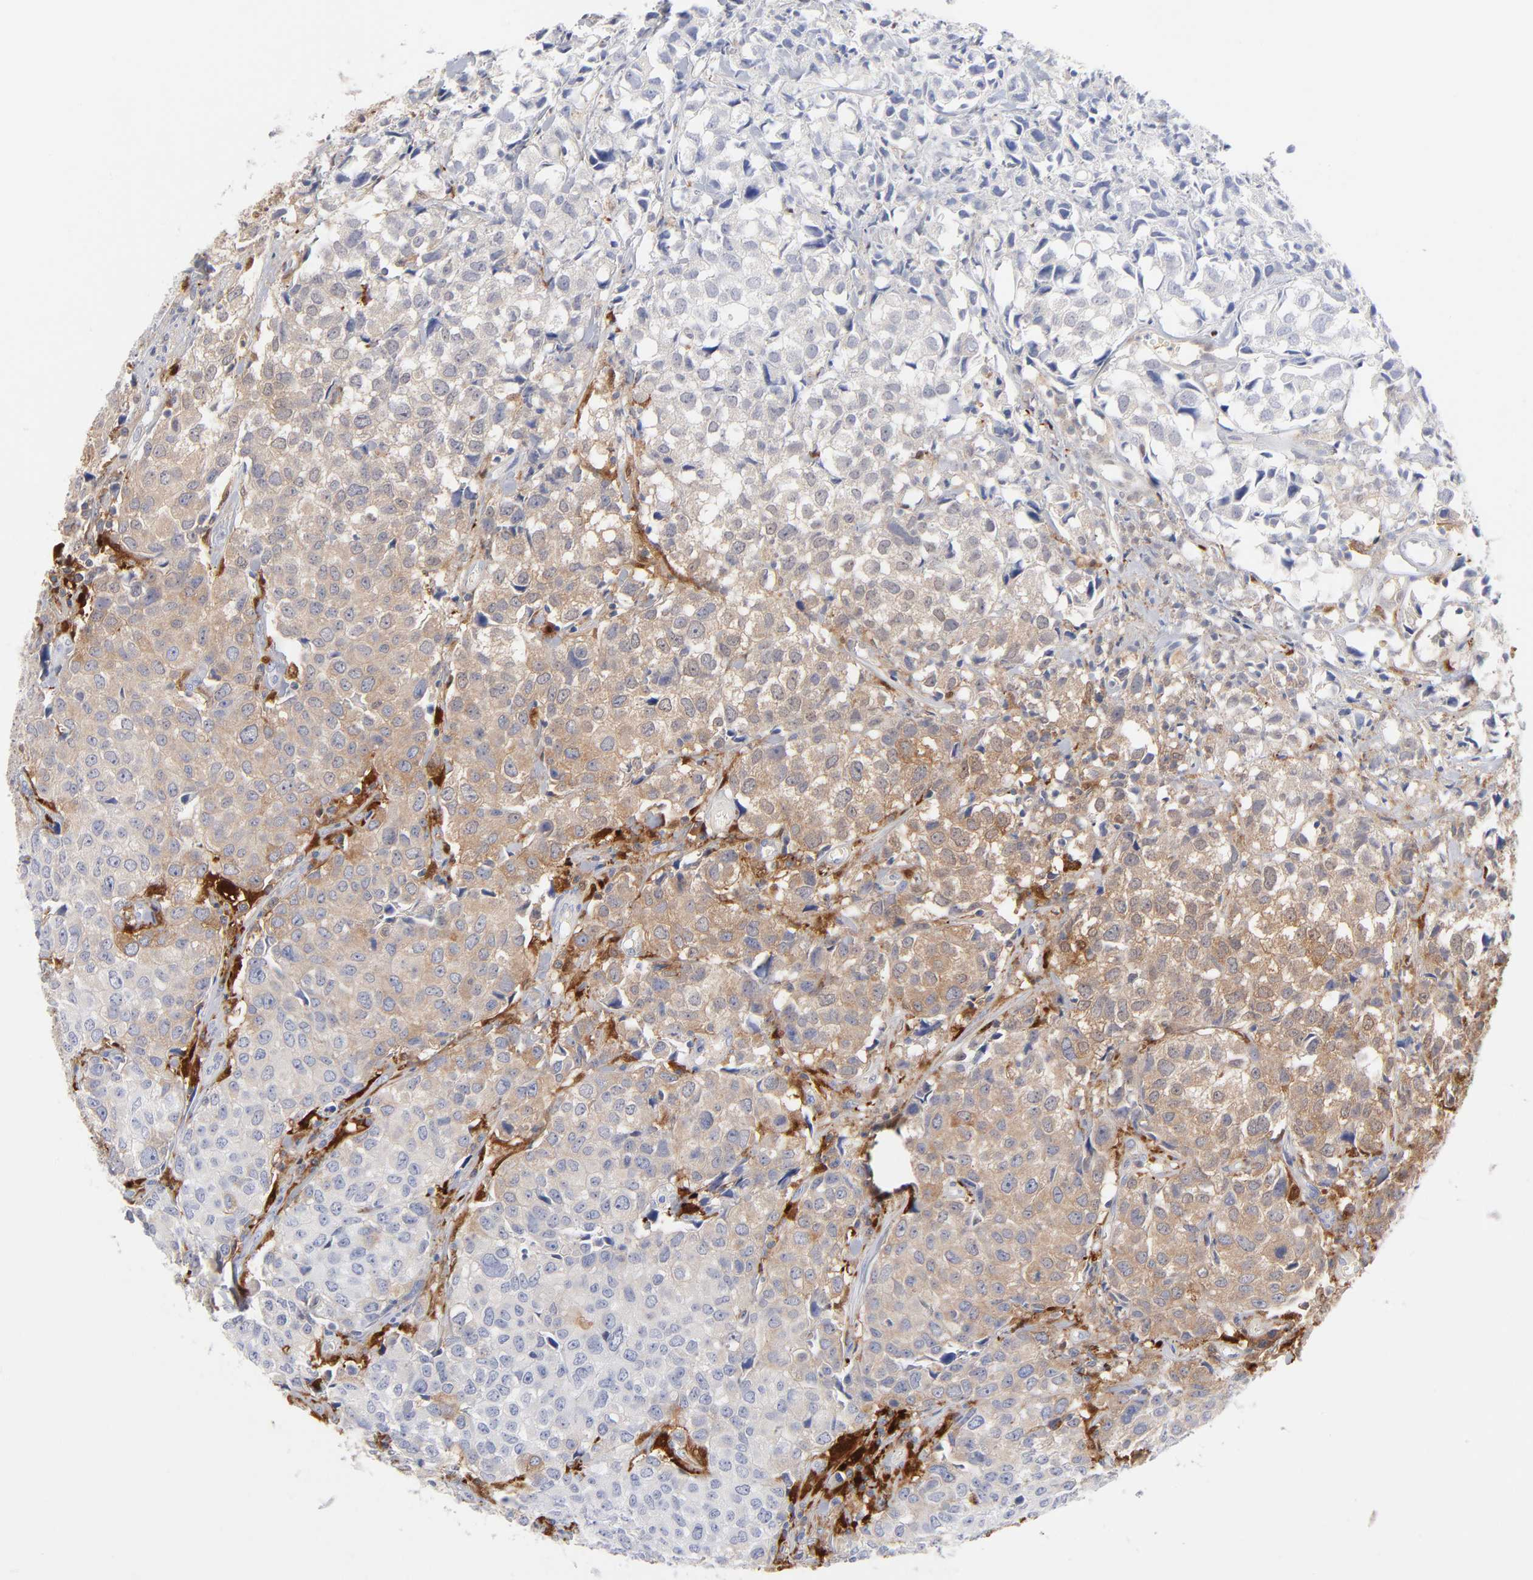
{"staining": {"intensity": "negative", "quantity": "none", "location": "none"}, "tissue": "urothelial cancer", "cell_type": "Tumor cells", "image_type": "cancer", "snomed": [{"axis": "morphology", "description": "Urothelial carcinoma, High grade"}, {"axis": "topography", "description": "Urinary bladder"}], "caption": "This is a photomicrograph of immunohistochemistry staining of urothelial cancer, which shows no staining in tumor cells.", "gene": "IFIT2", "patient": {"sex": "female", "age": 75}}